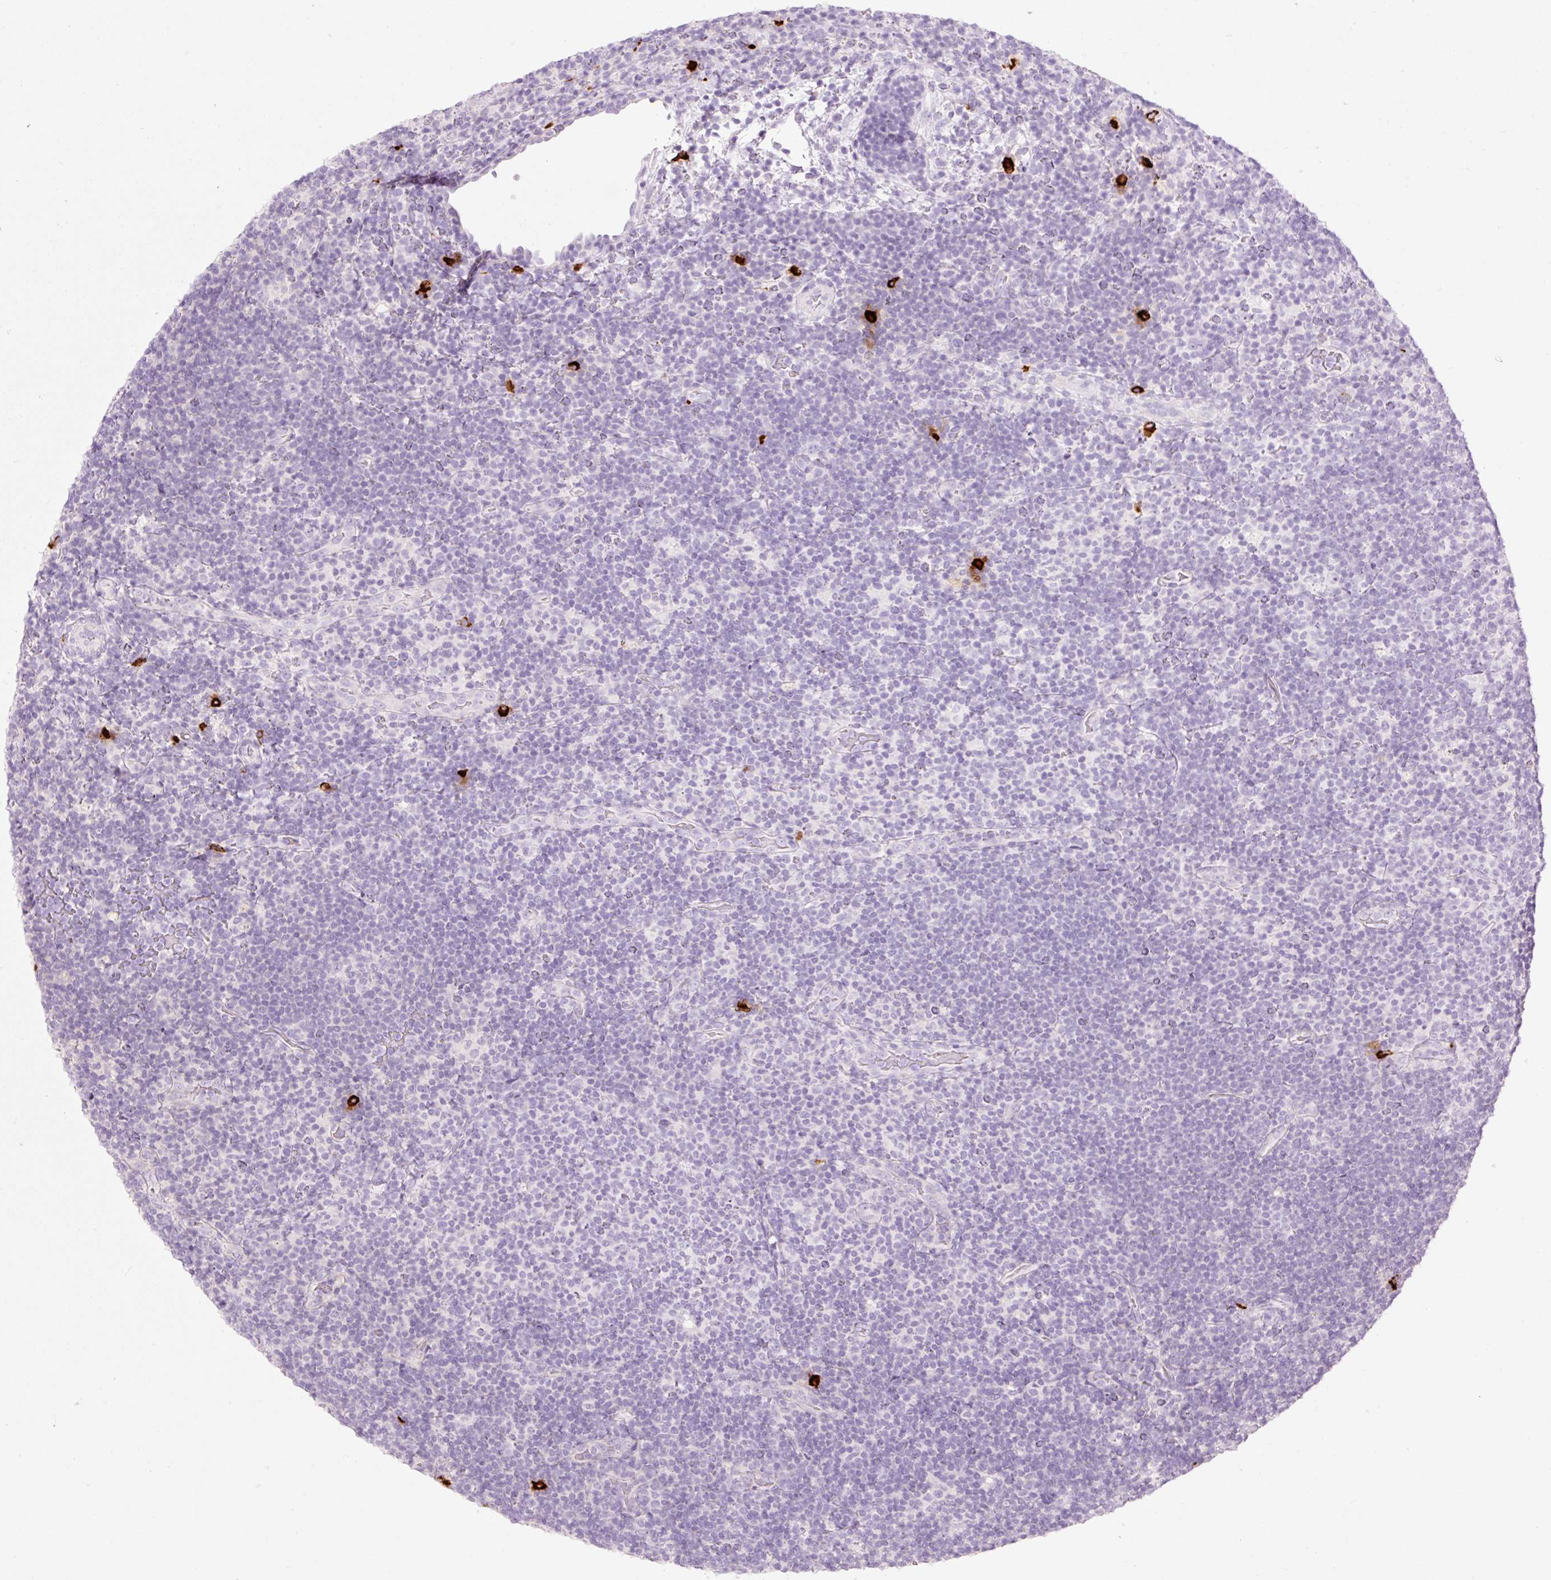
{"staining": {"intensity": "negative", "quantity": "none", "location": "none"}, "tissue": "lymphoma", "cell_type": "Tumor cells", "image_type": "cancer", "snomed": [{"axis": "morphology", "description": "Hodgkin's disease, NOS"}, {"axis": "topography", "description": "Lymph node"}], "caption": "IHC photomicrograph of neoplastic tissue: human Hodgkin's disease stained with DAB demonstrates no significant protein staining in tumor cells. (DAB IHC visualized using brightfield microscopy, high magnification).", "gene": "CMA1", "patient": {"sex": "female", "age": 57}}